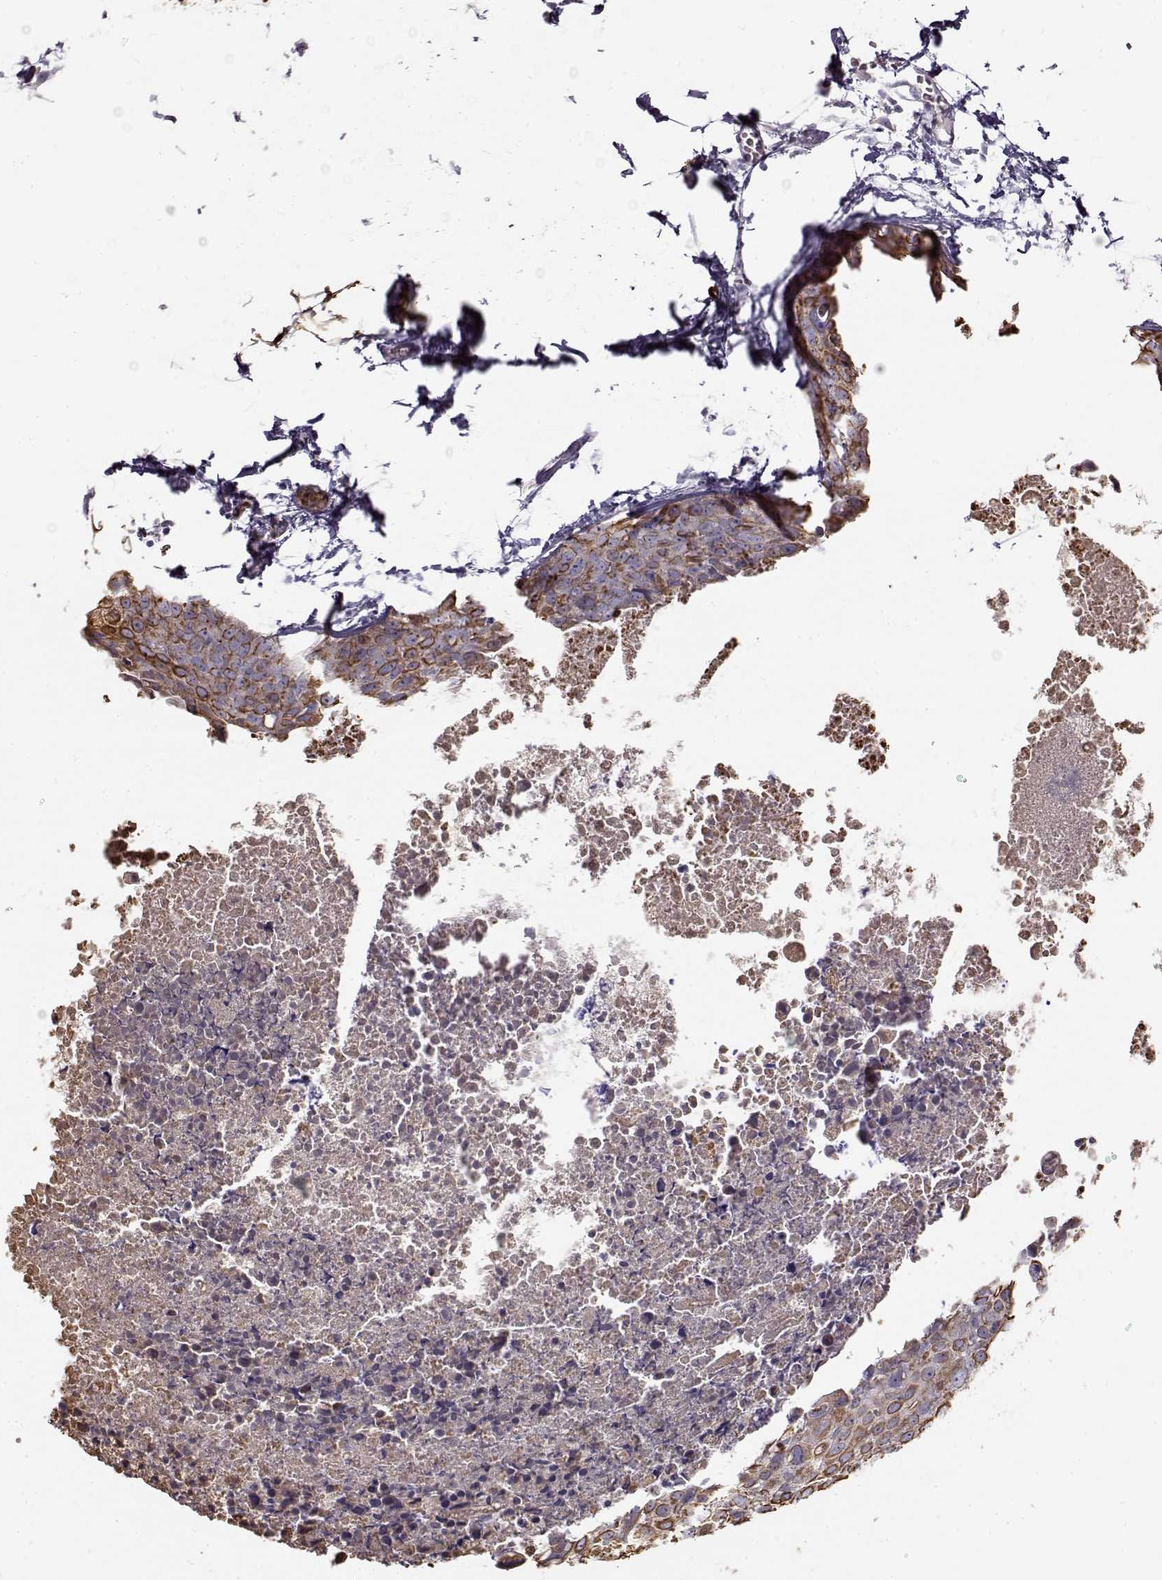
{"staining": {"intensity": "strong", "quantity": ">75%", "location": "cytoplasmic/membranous"}, "tissue": "breast cancer", "cell_type": "Tumor cells", "image_type": "cancer", "snomed": [{"axis": "morphology", "description": "Duct carcinoma"}, {"axis": "topography", "description": "Breast"}], "caption": "Immunohistochemical staining of breast infiltrating ductal carcinoma displays high levels of strong cytoplasmic/membranous protein expression in about >75% of tumor cells.", "gene": "S100B", "patient": {"sex": "female", "age": 38}}